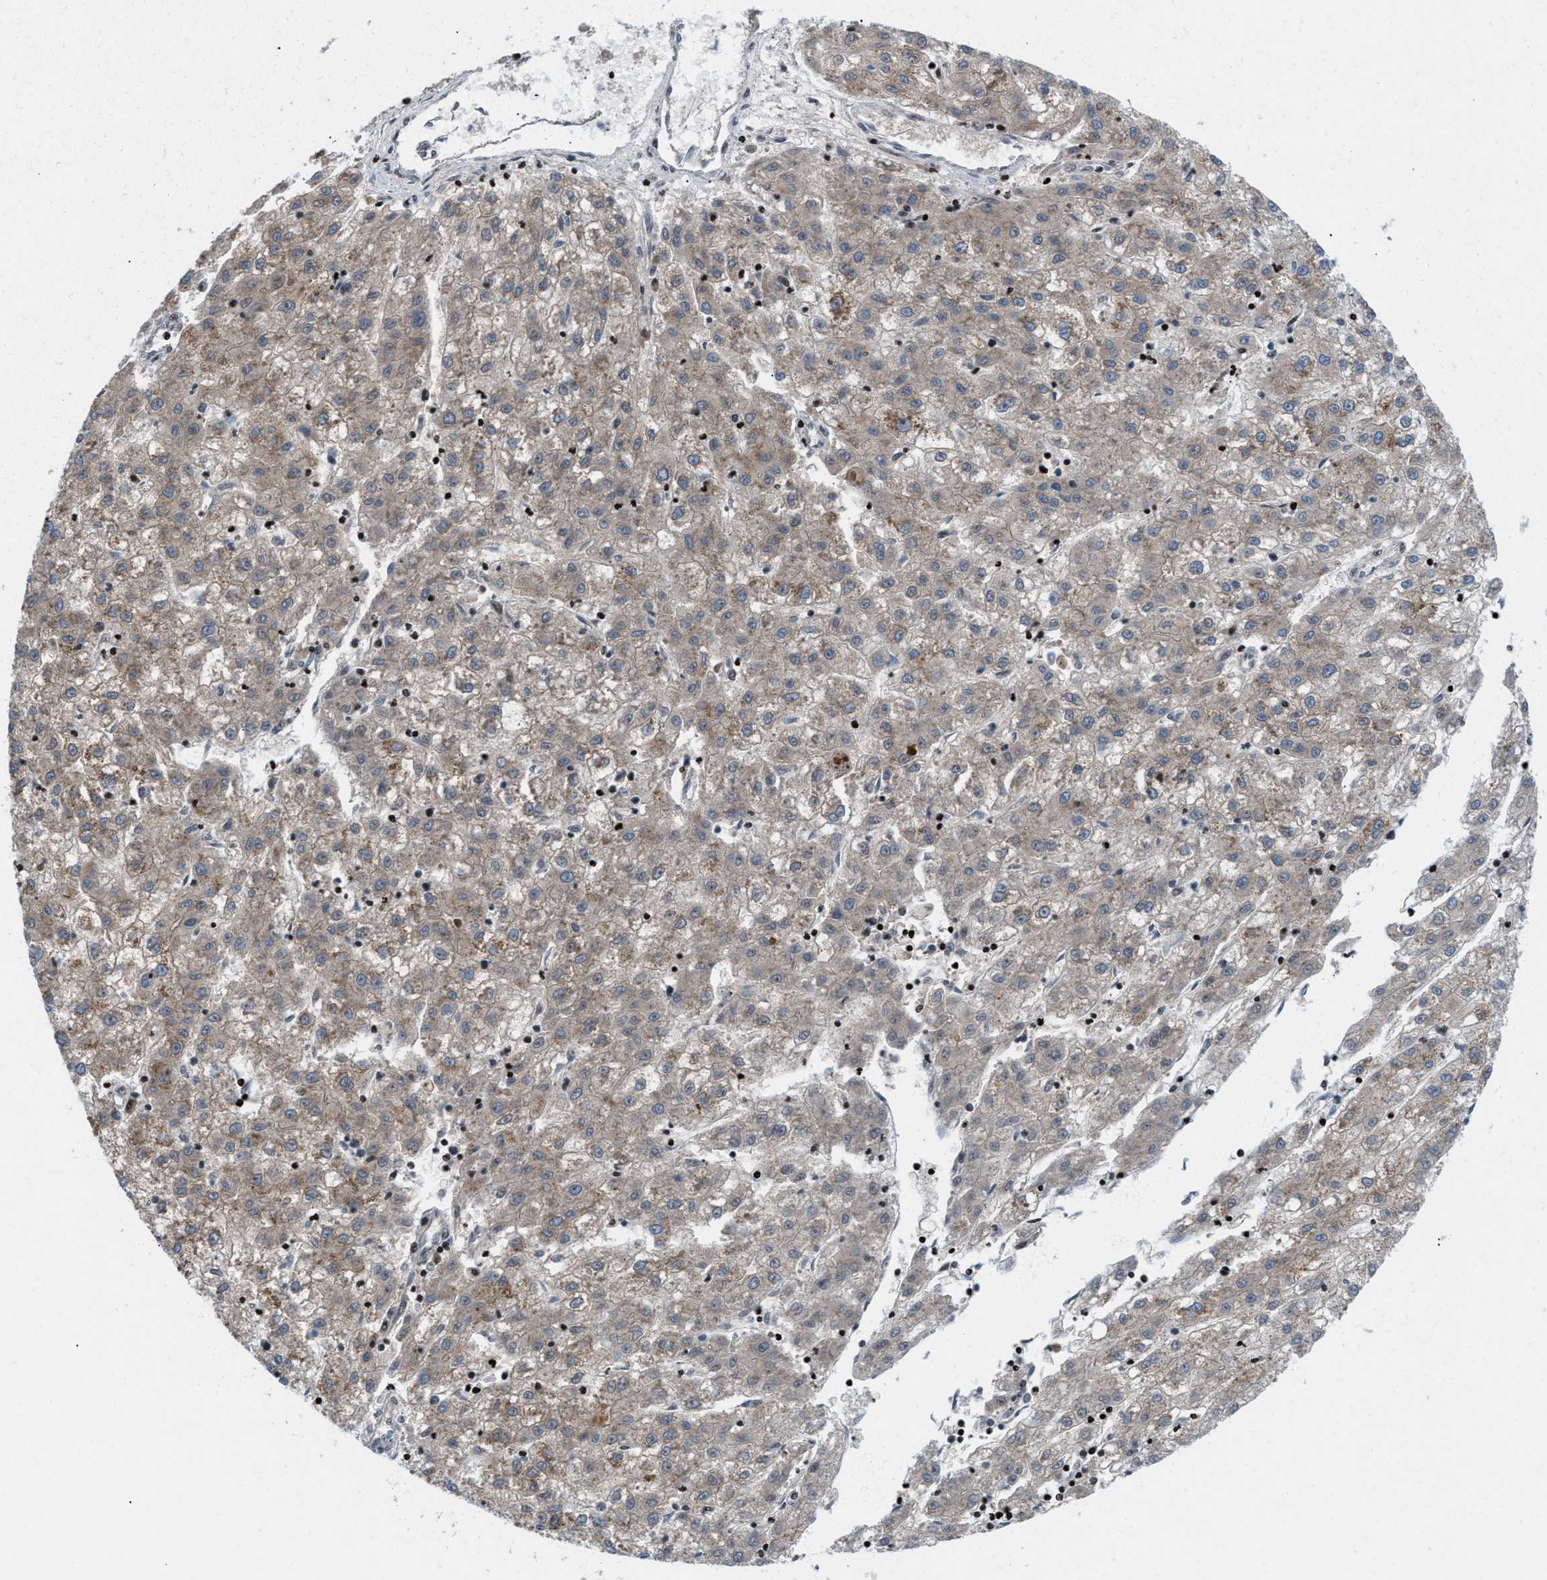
{"staining": {"intensity": "weak", "quantity": ">75%", "location": "cytoplasmic/membranous"}, "tissue": "liver cancer", "cell_type": "Tumor cells", "image_type": "cancer", "snomed": [{"axis": "morphology", "description": "Carcinoma, Hepatocellular, NOS"}, {"axis": "topography", "description": "Liver"}], "caption": "A low amount of weak cytoplasmic/membranous positivity is present in about >75% of tumor cells in hepatocellular carcinoma (liver) tissue.", "gene": "ZNF276", "patient": {"sex": "male", "age": 72}}